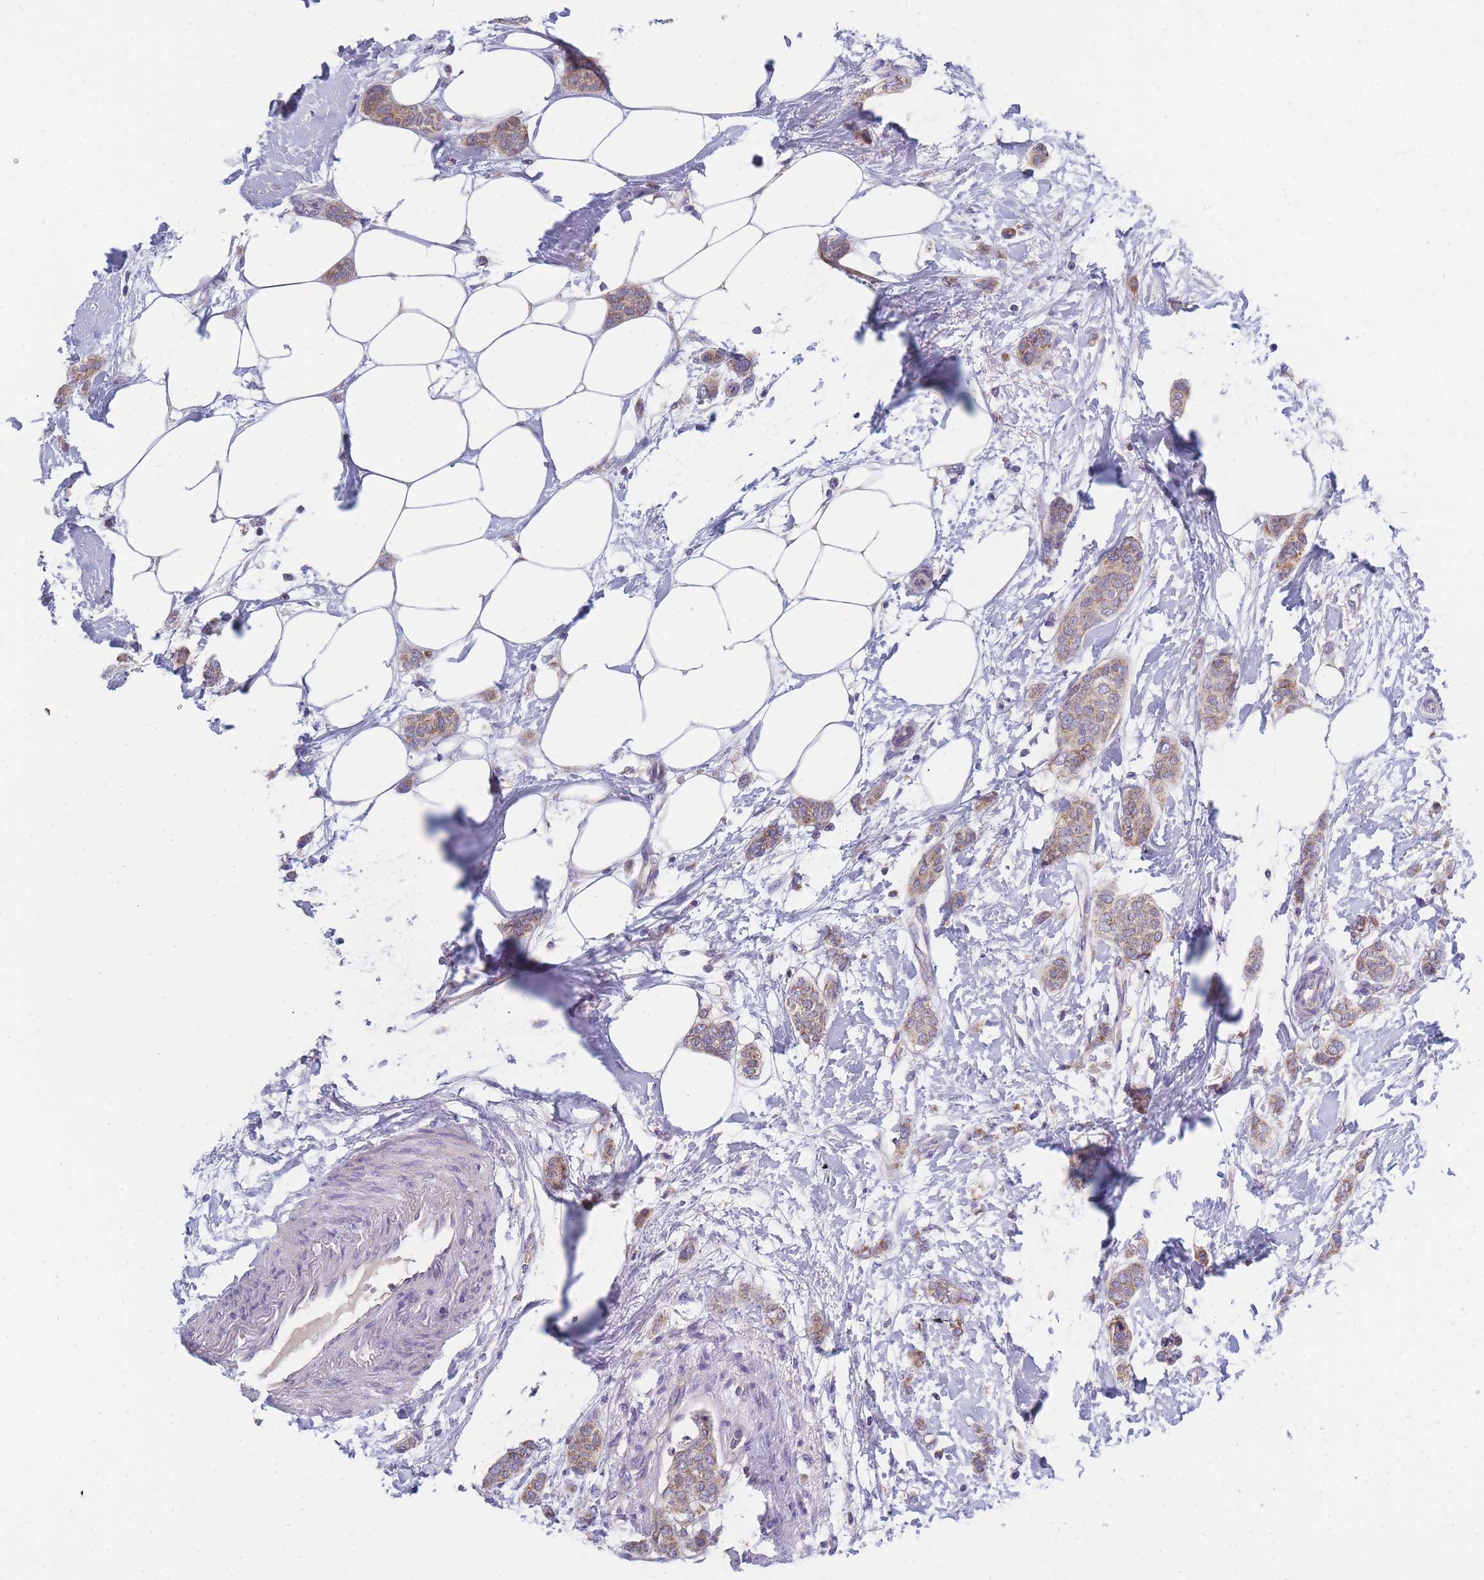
{"staining": {"intensity": "weak", "quantity": "25%-75%", "location": "cytoplasmic/membranous"}, "tissue": "breast cancer", "cell_type": "Tumor cells", "image_type": "cancer", "snomed": [{"axis": "morphology", "description": "Duct carcinoma"}, {"axis": "topography", "description": "Breast"}], "caption": "Immunohistochemistry (IHC) histopathology image of human intraductal carcinoma (breast) stained for a protein (brown), which shows low levels of weak cytoplasmic/membranous positivity in about 25%-75% of tumor cells.", "gene": "MRPS11", "patient": {"sex": "female", "age": 72}}